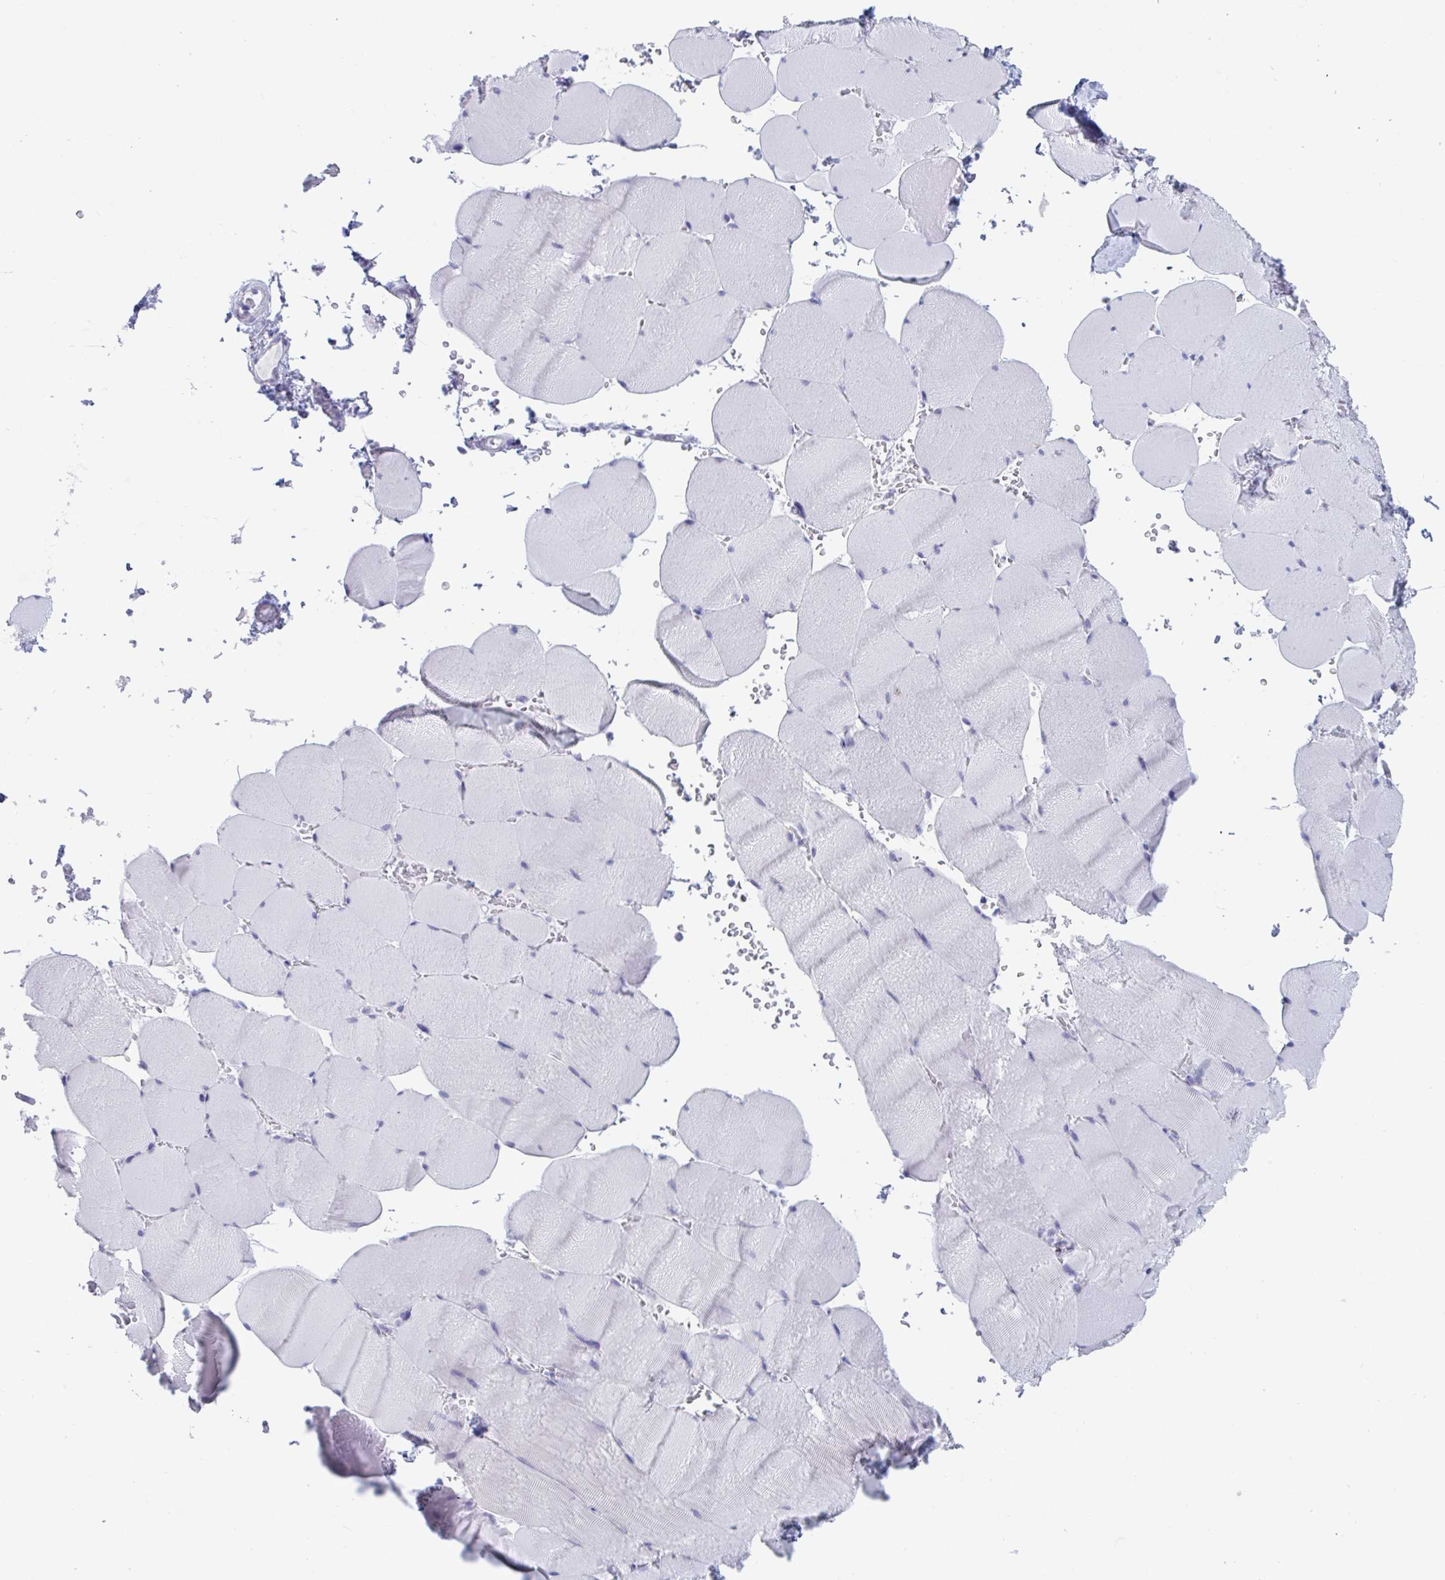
{"staining": {"intensity": "negative", "quantity": "none", "location": "none"}, "tissue": "skeletal muscle", "cell_type": "Myocytes", "image_type": "normal", "snomed": [{"axis": "morphology", "description": "Normal tissue, NOS"}, {"axis": "topography", "description": "Skeletal muscle"}, {"axis": "topography", "description": "Head-Neck"}], "caption": "An immunohistochemistry (IHC) micrograph of benign skeletal muscle is shown. There is no staining in myocytes of skeletal muscle. Brightfield microscopy of immunohistochemistry stained with DAB (brown) and hematoxylin (blue), captured at high magnification.", "gene": "CDX4", "patient": {"sex": "male", "age": 66}}